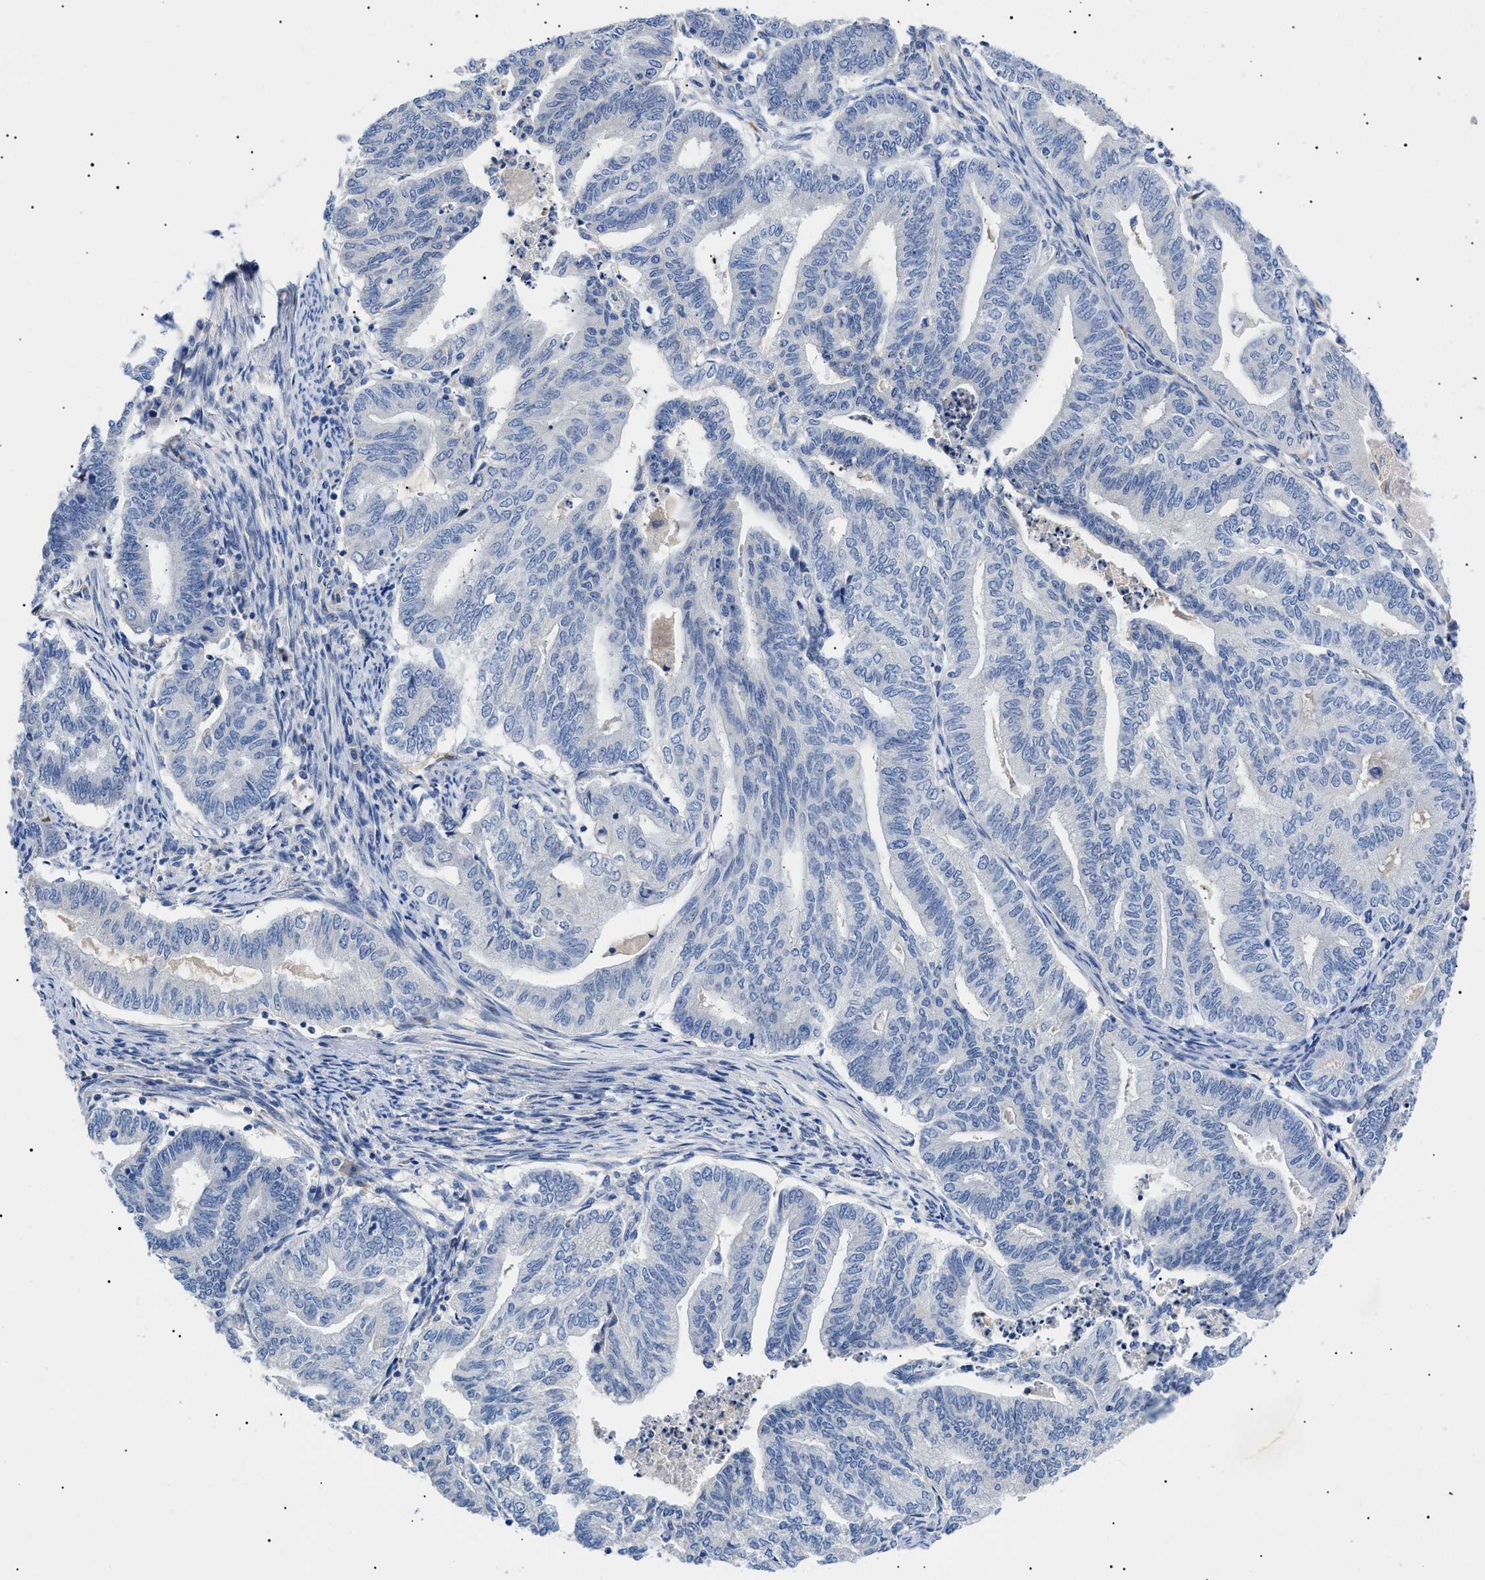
{"staining": {"intensity": "negative", "quantity": "none", "location": "none"}, "tissue": "endometrial cancer", "cell_type": "Tumor cells", "image_type": "cancer", "snomed": [{"axis": "morphology", "description": "Adenocarcinoma, NOS"}, {"axis": "topography", "description": "Endometrium"}], "caption": "An immunohistochemistry image of endometrial cancer (adenocarcinoma) is shown. There is no staining in tumor cells of endometrial cancer (adenocarcinoma).", "gene": "ACKR1", "patient": {"sex": "female", "age": 79}}